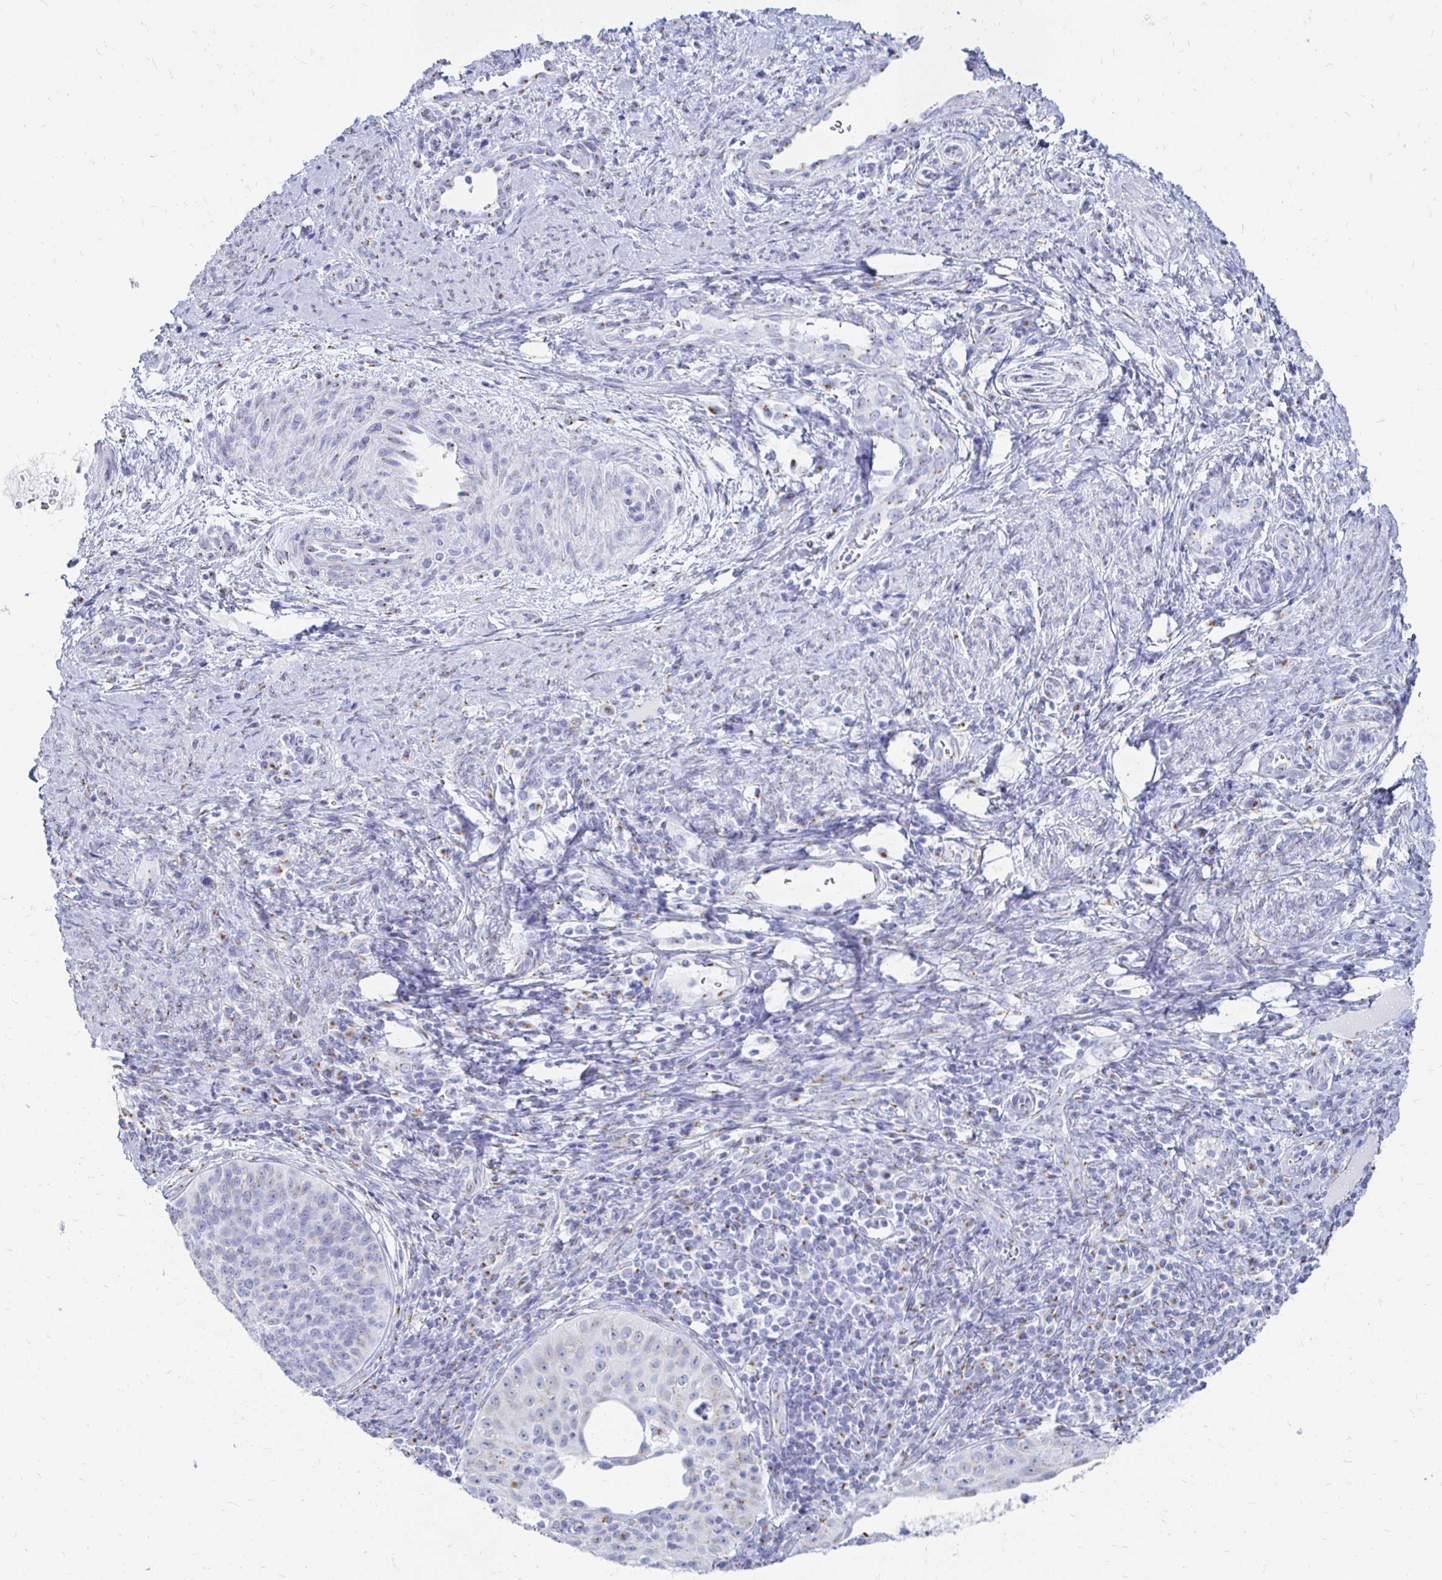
{"staining": {"intensity": "negative", "quantity": "none", "location": "none"}, "tissue": "cervical cancer", "cell_type": "Tumor cells", "image_type": "cancer", "snomed": [{"axis": "morphology", "description": "Squamous cell carcinoma, NOS"}, {"axis": "topography", "description": "Cervix"}], "caption": "IHC micrograph of human cervical cancer (squamous cell carcinoma) stained for a protein (brown), which displays no expression in tumor cells.", "gene": "PAGE4", "patient": {"sex": "female", "age": 30}}